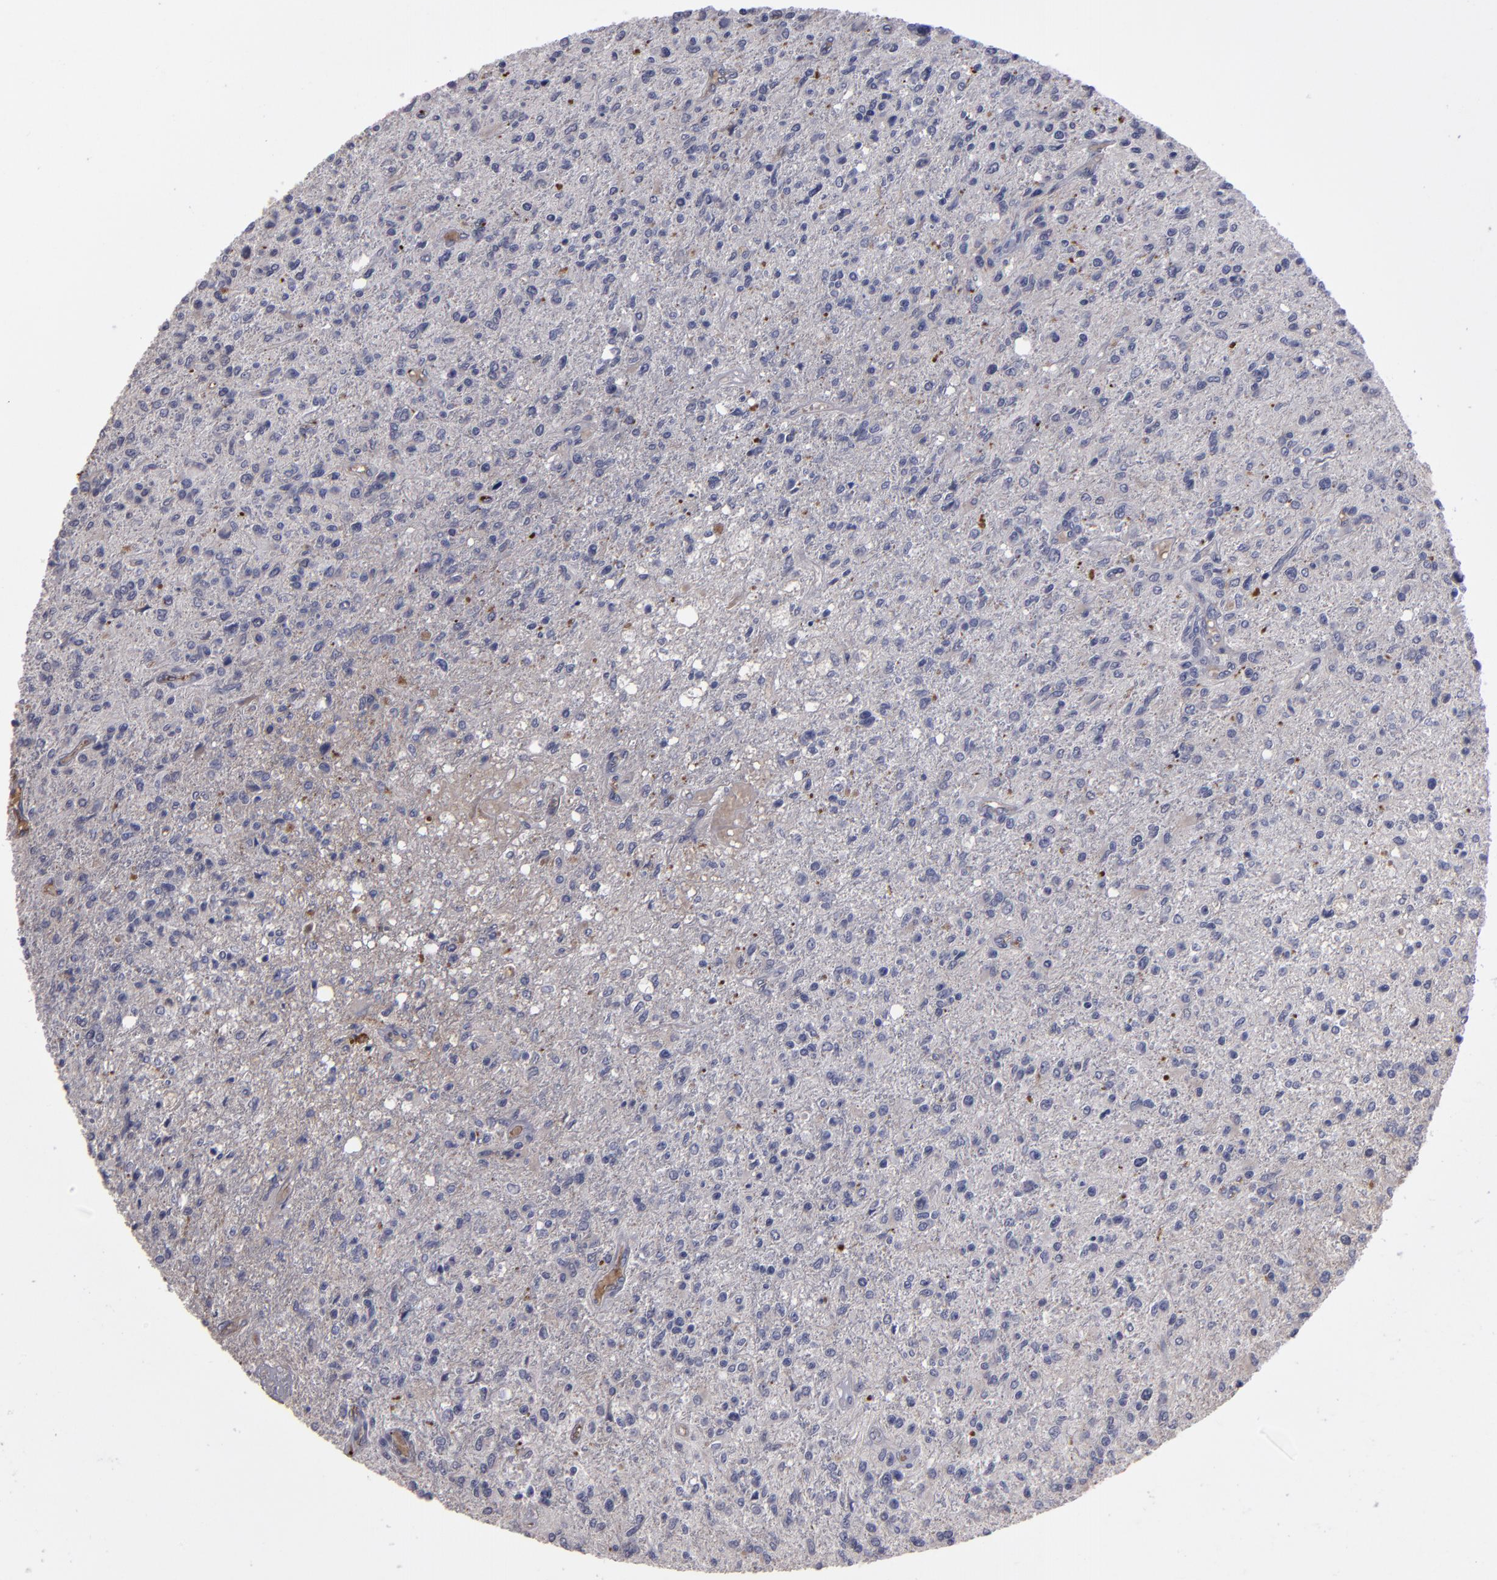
{"staining": {"intensity": "negative", "quantity": "none", "location": "none"}, "tissue": "glioma", "cell_type": "Tumor cells", "image_type": "cancer", "snomed": [{"axis": "morphology", "description": "Glioma, malignant, High grade"}, {"axis": "topography", "description": "Cerebral cortex"}], "caption": "High magnification brightfield microscopy of high-grade glioma (malignant) stained with DAB (3,3'-diaminobenzidine) (brown) and counterstained with hematoxylin (blue): tumor cells show no significant staining.", "gene": "ITIH4", "patient": {"sex": "male", "age": 76}}